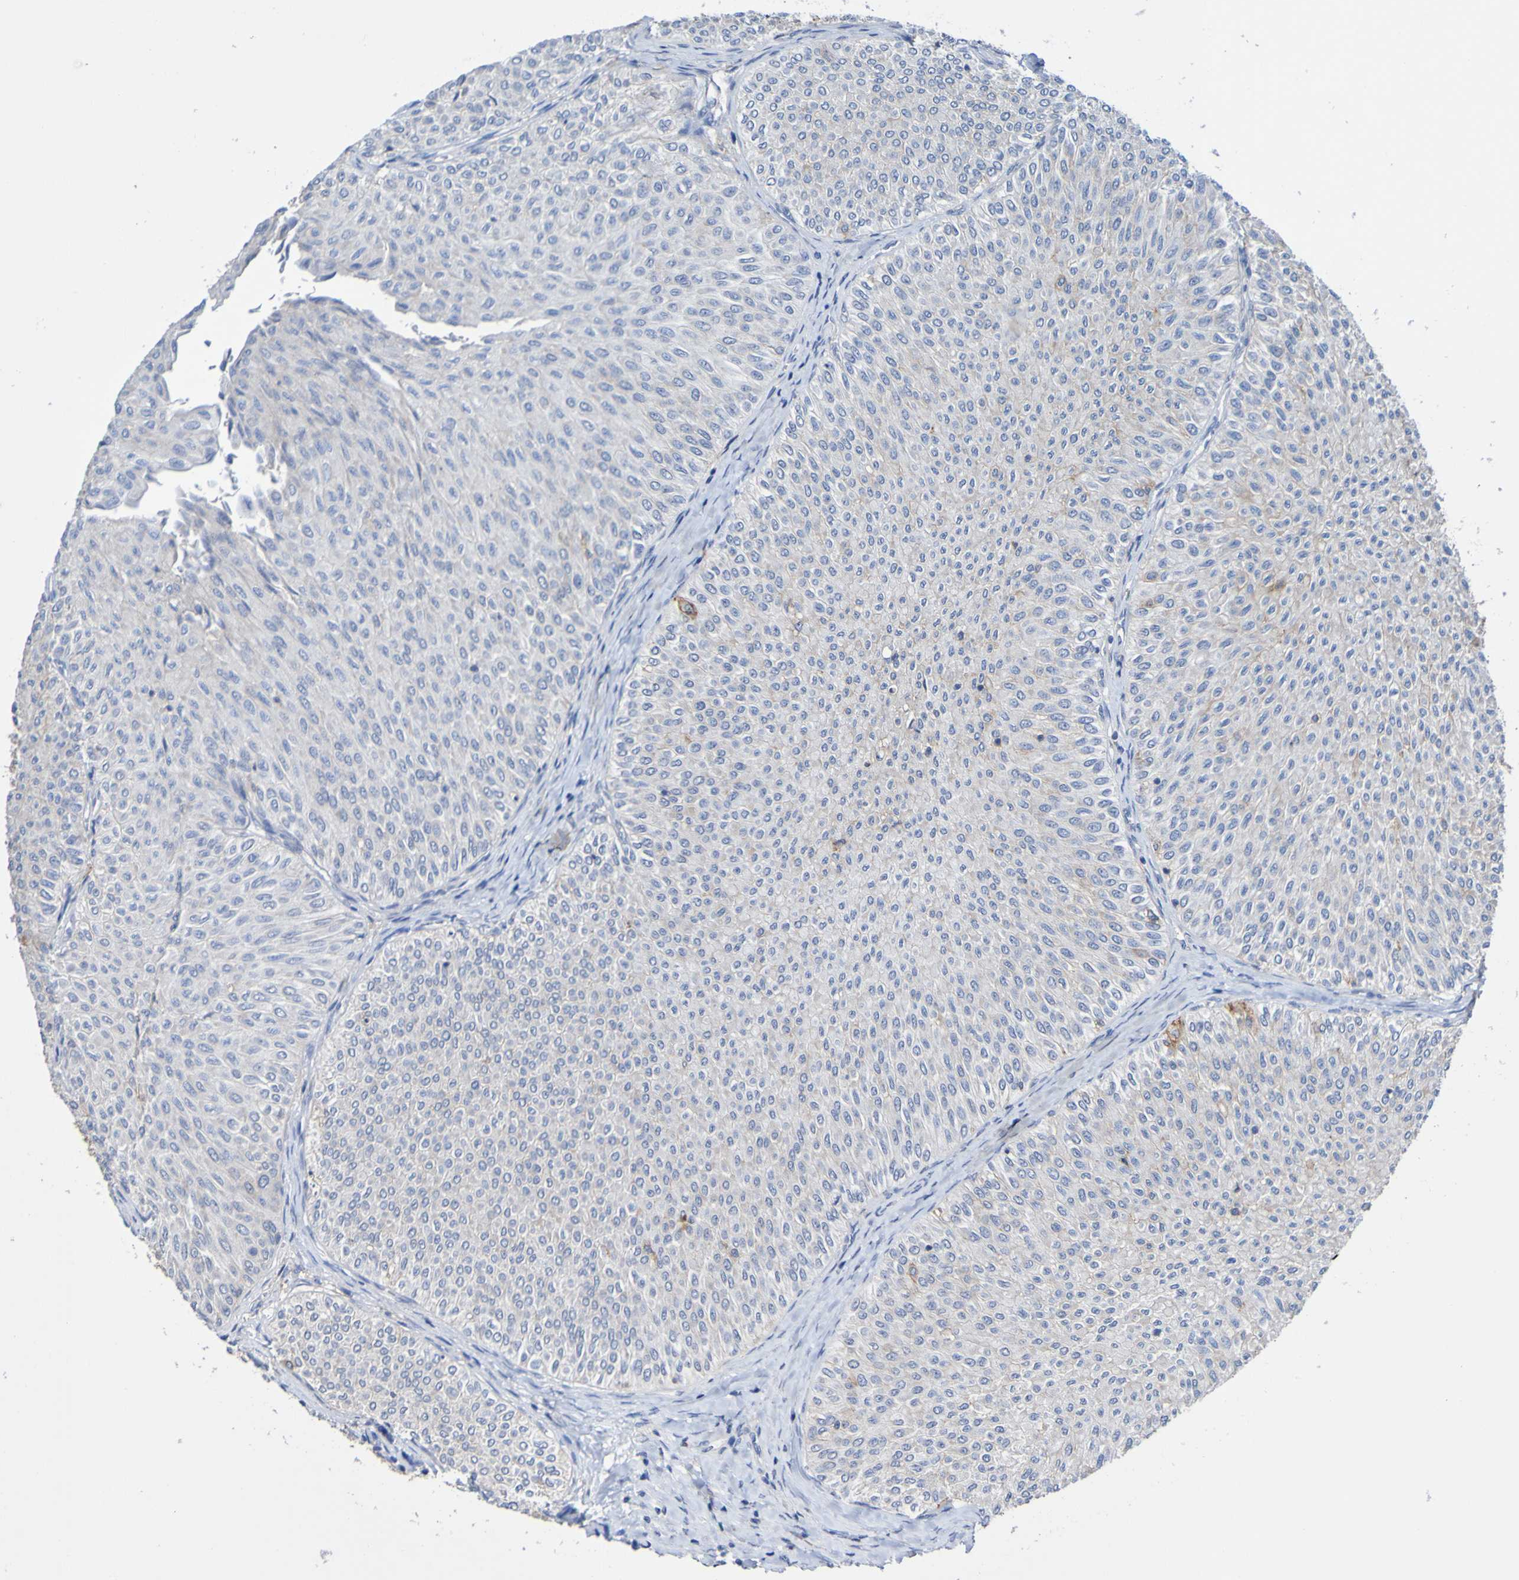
{"staining": {"intensity": "moderate", "quantity": "<25%", "location": "cytoplasmic/membranous"}, "tissue": "urothelial cancer", "cell_type": "Tumor cells", "image_type": "cancer", "snomed": [{"axis": "morphology", "description": "Urothelial carcinoma, Low grade"}, {"axis": "topography", "description": "Urinary bladder"}], "caption": "The histopathology image reveals staining of low-grade urothelial carcinoma, revealing moderate cytoplasmic/membranous protein staining (brown color) within tumor cells.", "gene": "SLC3A2", "patient": {"sex": "male", "age": 78}}